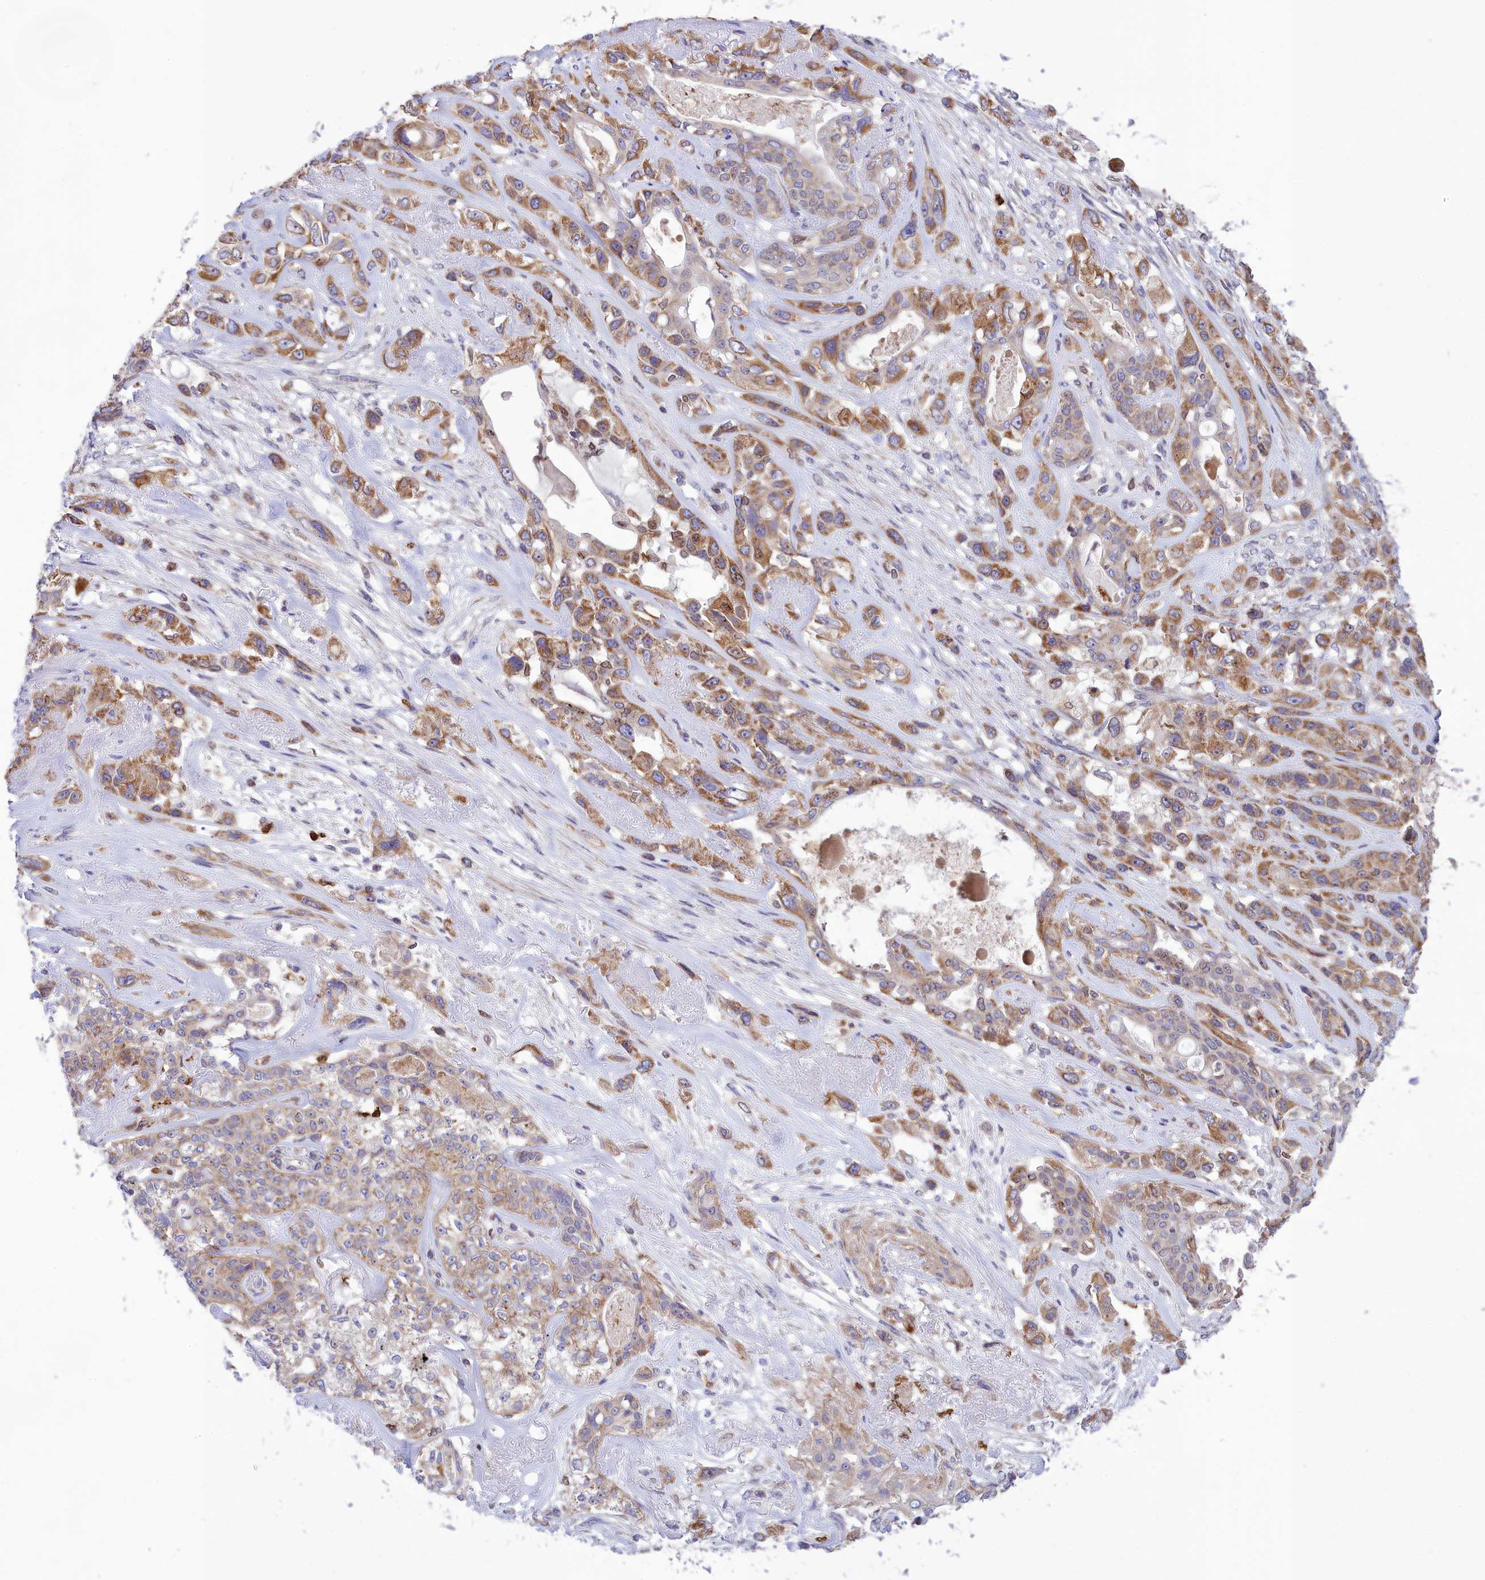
{"staining": {"intensity": "moderate", "quantity": ">75%", "location": "cytoplasmic/membranous"}, "tissue": "lung cancer", "cell_type": "Tumor cells", "image_type": "cancer", "snomed": [{"axis": "morphology", "description": "Squamous cell carcinoma, NOS"}, {"axis": "topography", "description": "Lung"}], "caption": "Human lung cancer (squamous cell carcinoma) stained for a protein (brown) demonstrates moderate cytoplasmic/membranous positive expression in about >75% of tumor cells.", "gene": "PKHD1L1", "patient": {"sex": "female", "age": 70}}